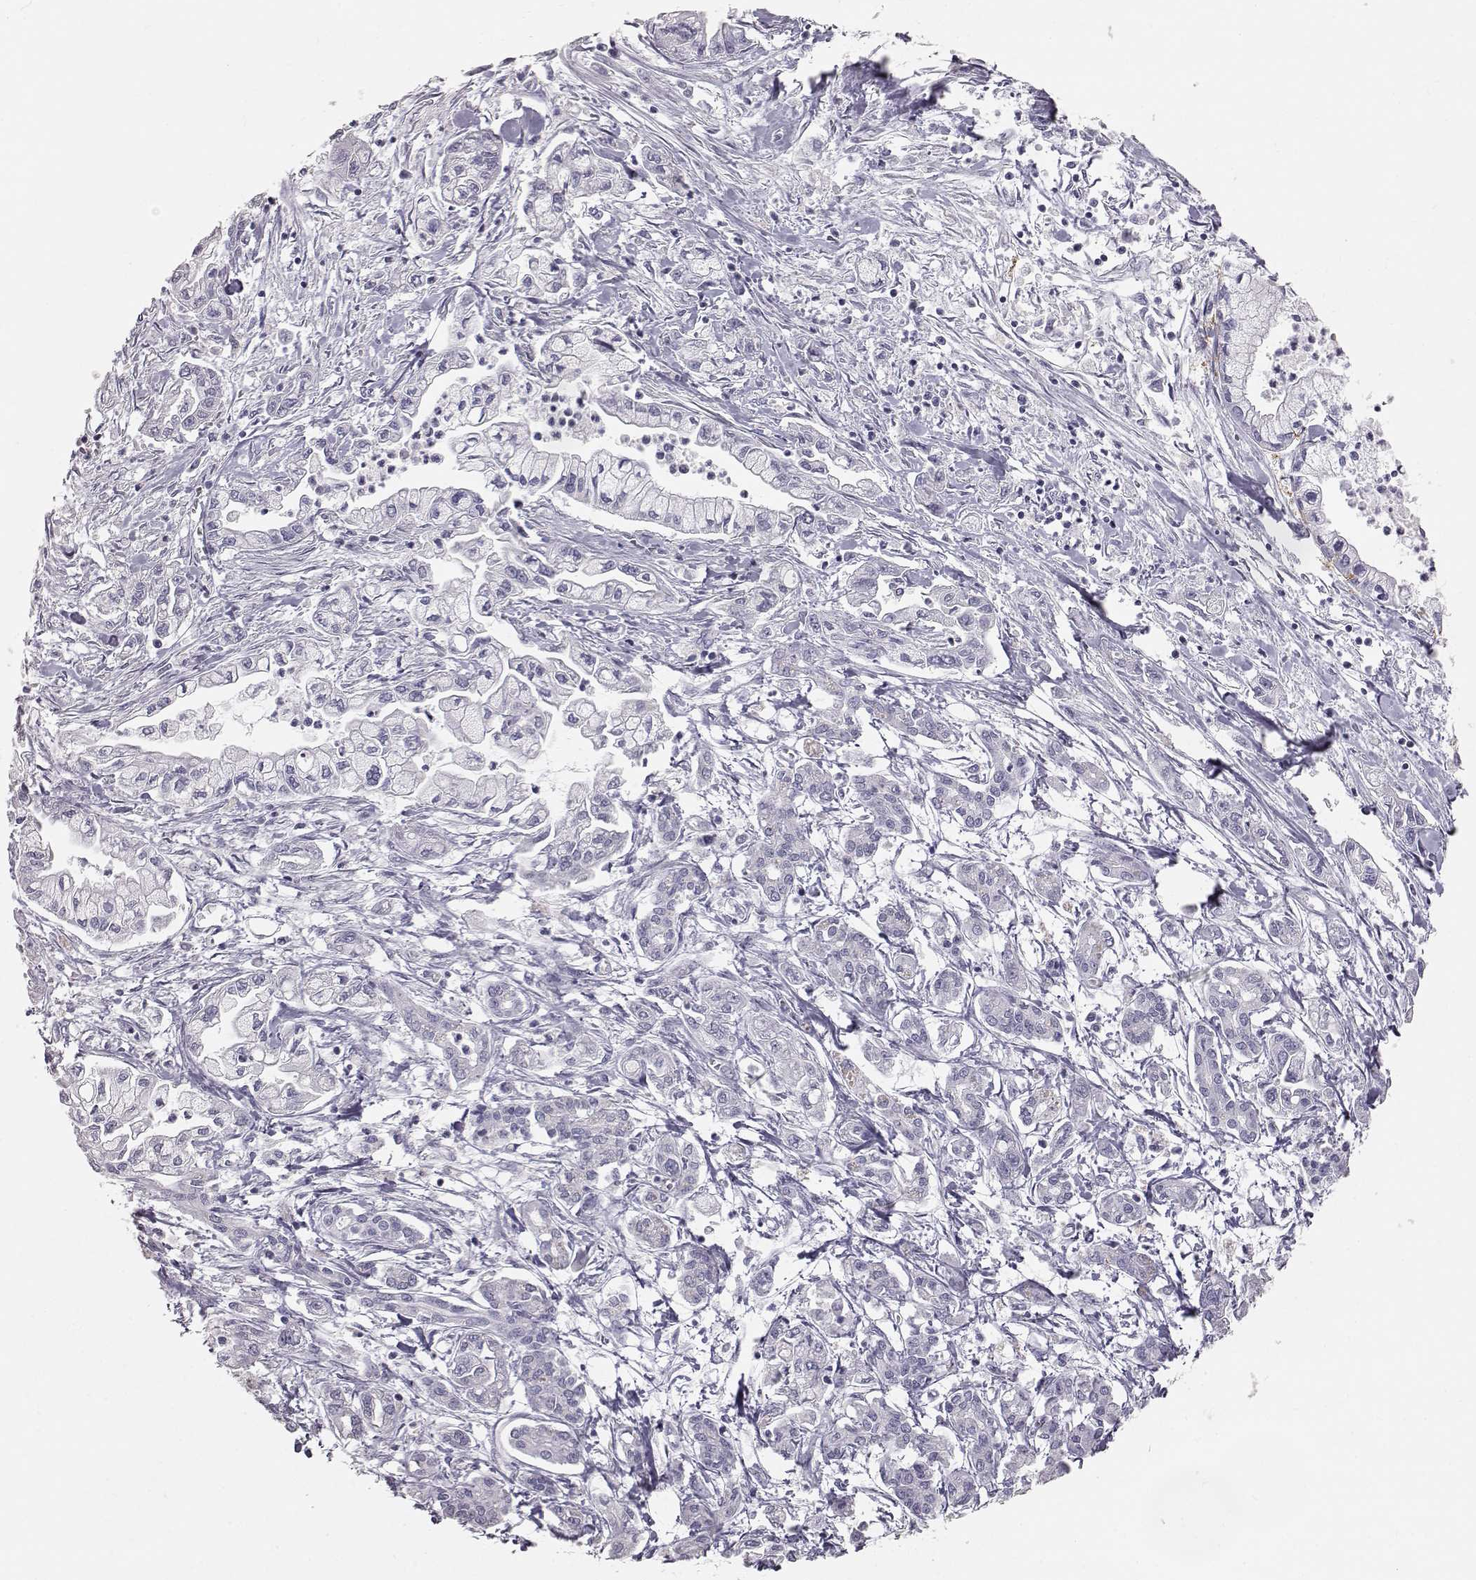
{"staining": {"intensity": "negative", "quantity": "none", "location": "none"}, "tissue": "pancreatic cancer", "cell_type": "Tumor cells", "image_type": "cancer", "snomed": [{"axis": "morphology", "description": "Adenocarcinoma, NOS"}, {"axis": "topography", "description": "Pancreas"}], "caption": "Tumor cells are negative for brown protein staining in pancreatic adenocarcinoma.", "gene": "KRT33A", "patient": {"sex": "male", "age": 54}}